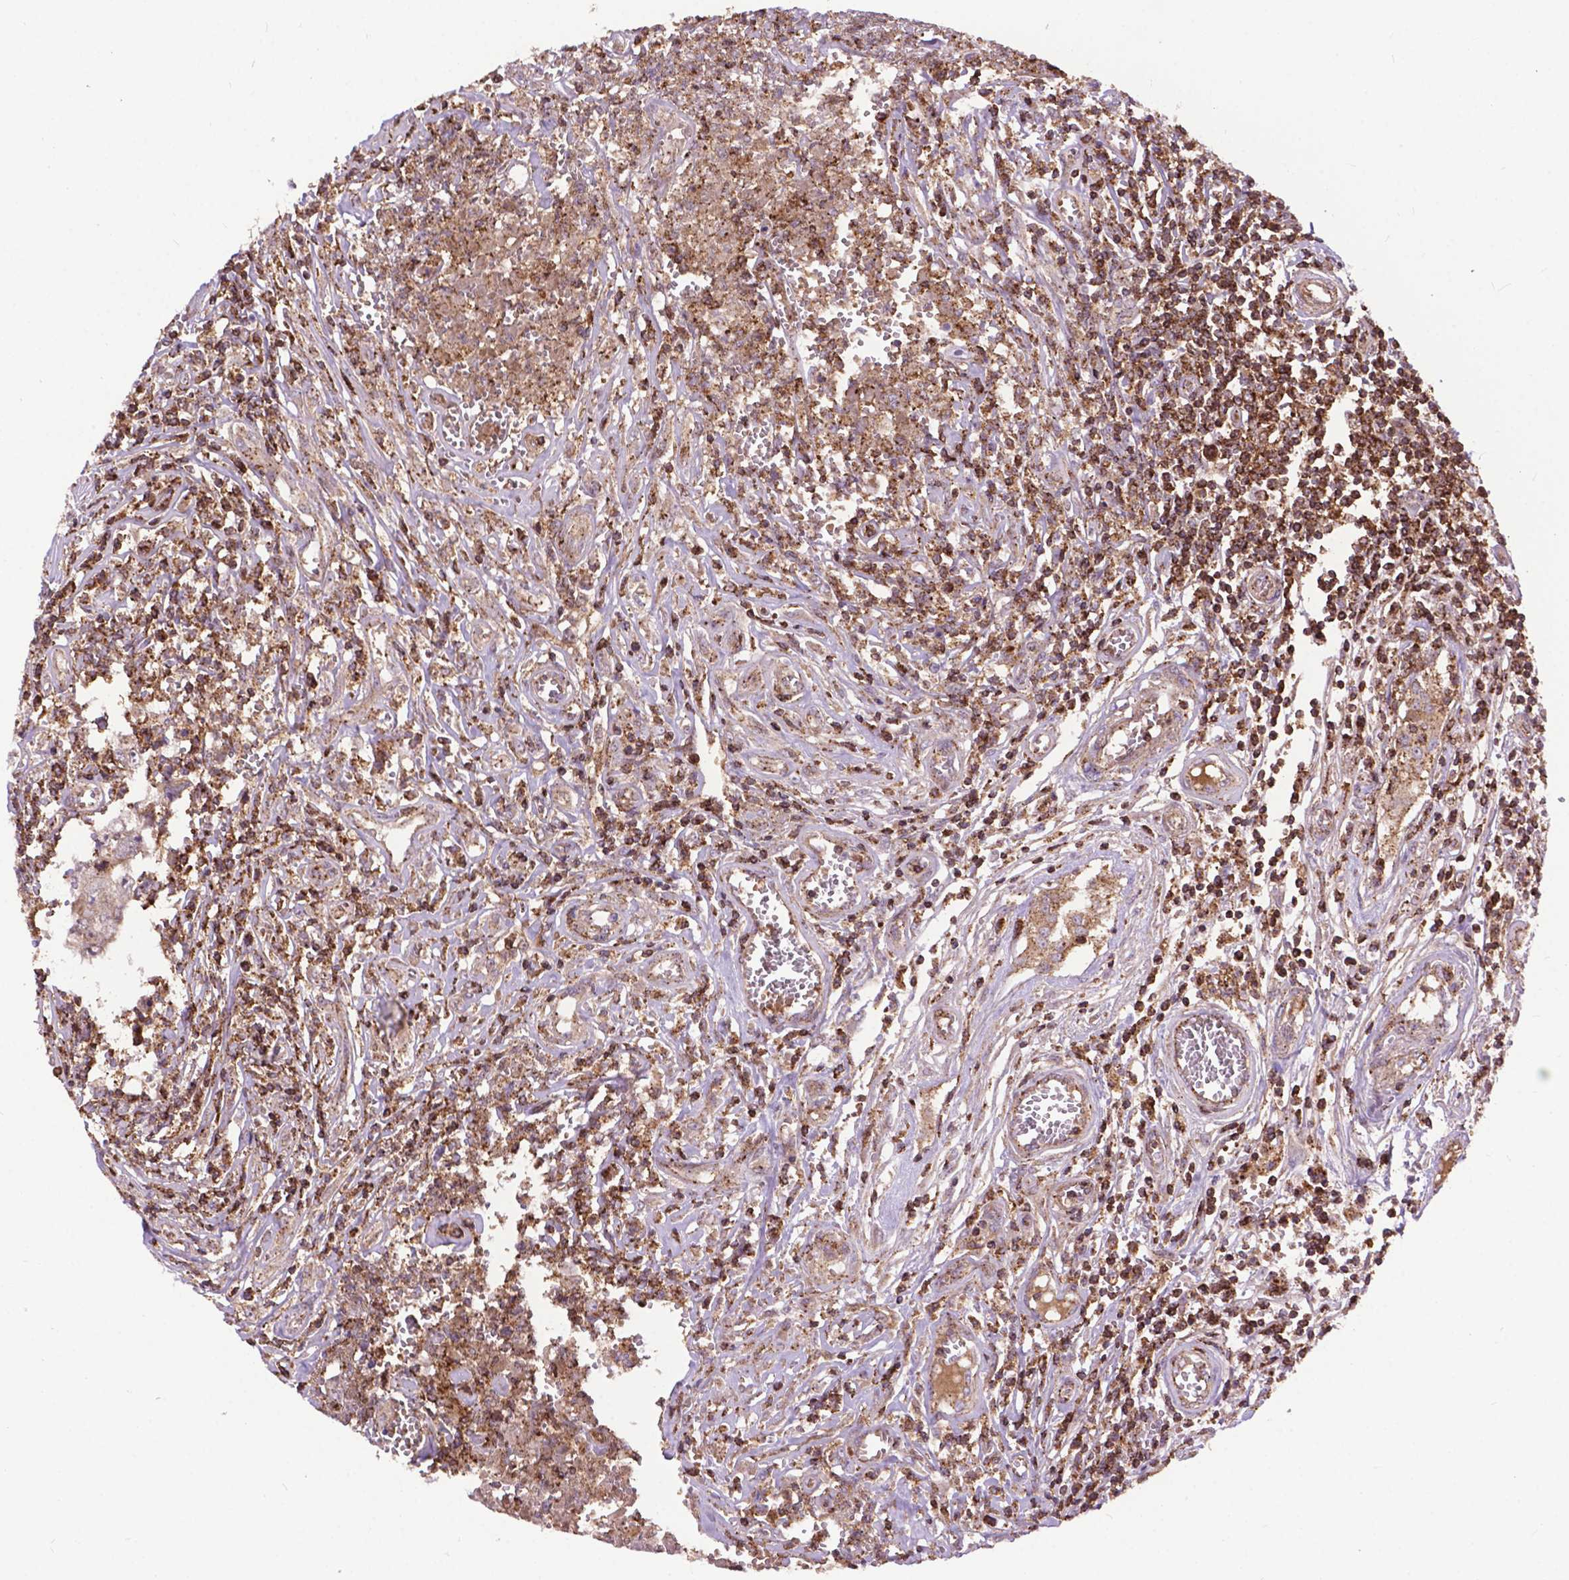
{"staining": {"intensity": "weak", "quantity": ">75%", "location": "cytoplasmic/membranous"}, "tissue": "testis cancer", "cell_type": "Tumor cells", "image_type": "cancer", "snomed": [{"axis": "morphology", "description": "Carcinoma, Embryonal, NOS"}, {"axis": "topography", "description": "Testis"}], "caption": "Testis cancer (embryonal carcinoma) was stained to show a protein in brown. There is low levels of weak cytoplasmic/membranous expression in approximately >75% of tumor cells.", "gene": "CHMP4A", "patient": {"sex": "male", "age": 36}}